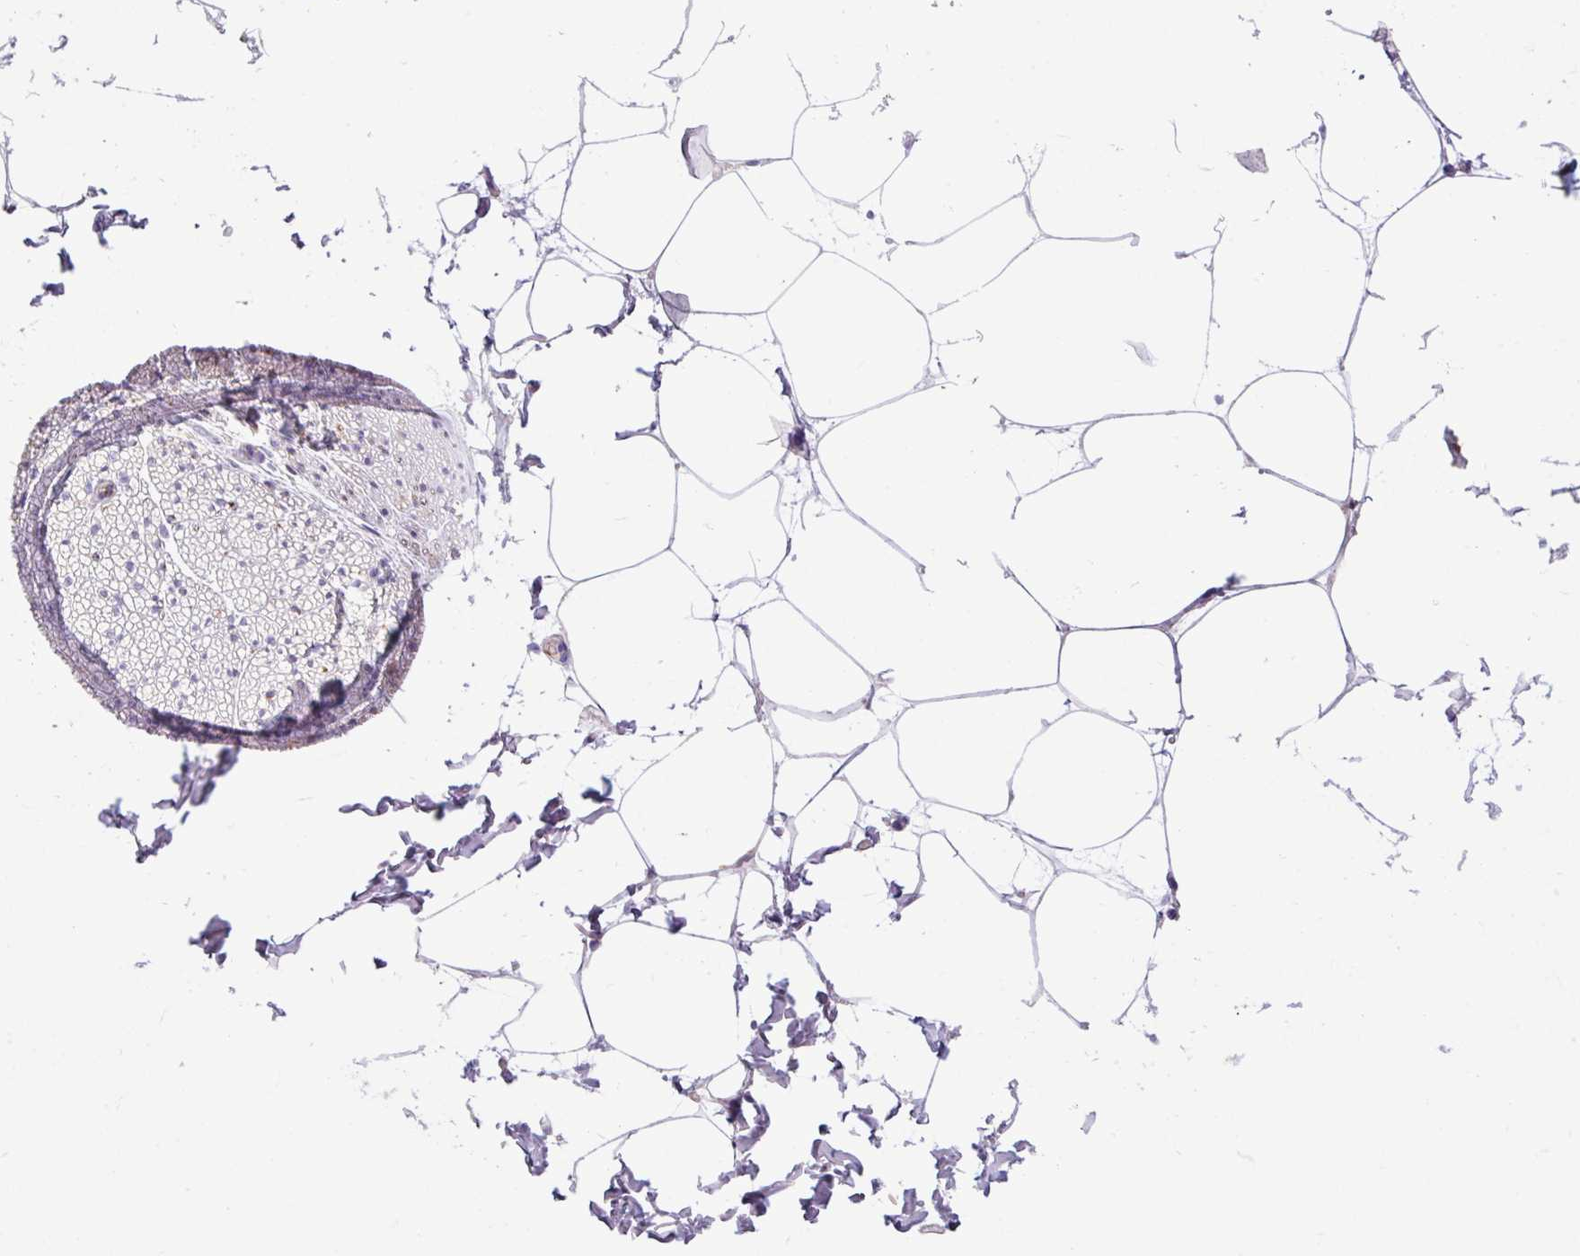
{"staining": {"intensity": "negative", "quantity": "none", "location": "none"}, "tissue": "adipose tissue", "cell_type": "Adipocytes", "image_type": "normal", "snomed": [{"axis": "morphology", "description": "Normal tissue, NOS"}, {"axis": "topography", "description": "Adipose tissue"}, {"axis": "topography", "description": "Vascular tissue"}, {"axis": "topography", "description": "Rectum"}, {"axis": "topography", "description": "Peripheral nerve tissue"}], "caption": "This is a histopathology image of immunohistochemistry staining of benign adipose tissue, which shows no staining in adipocytes. (Stains: DAB (3,3'-diaminobenzidine) immunohistochemistry with hematoxylin counter stain, Microscopy: brightfield microscopy at high magnification).", "gene": "SPTBN5", "patient": {"sex": "female", "age": 69}}